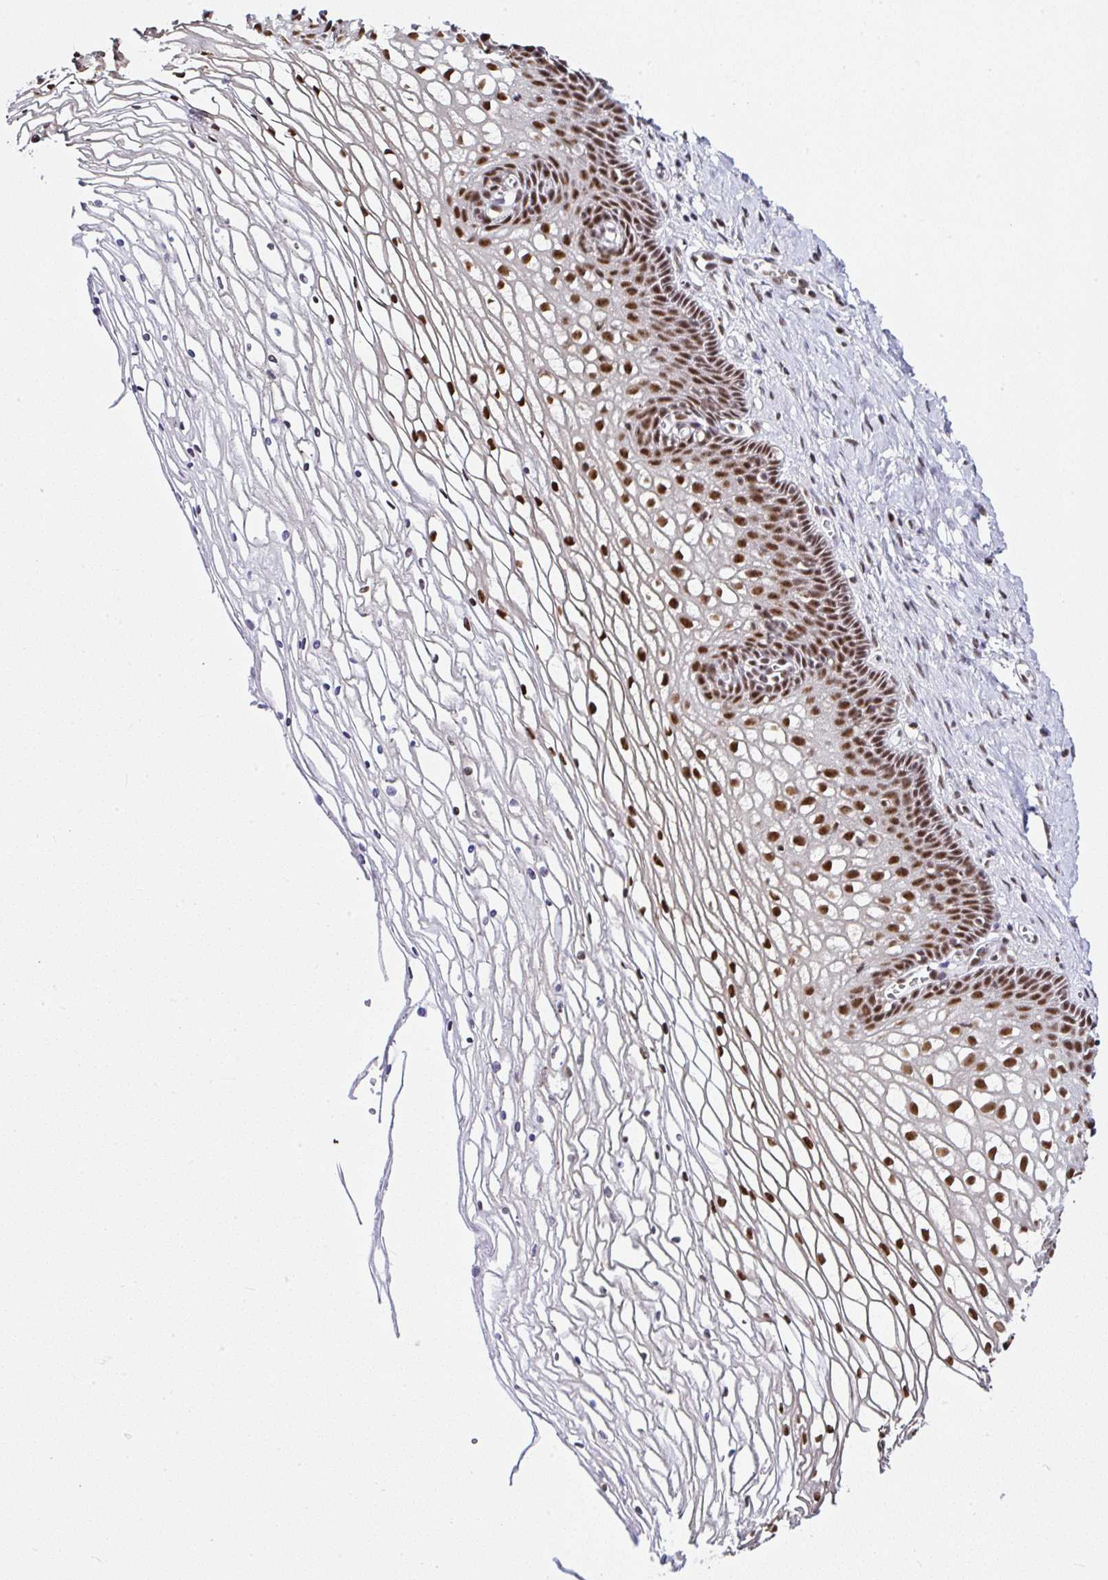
{"staining": {"intensity": "strong", "quantity": ">75%", "location": "nuclear"}, "tissue": "cervix", "cell_type": "Glandular cells", "image_type": "normal", "snomed": [{"axis": "morphology", "description": "Normal tissue, NOS"}, {"axis": "topography", "description": "Cervix"}], "caption": "Protein staining by immunohistochemistry (IHC) displays strong nuclear expression in approximately >75% of glandular cells in unremarkable cervix.", "gene": "PTPN2", "patient": {"sex": "female", "age": 36}}